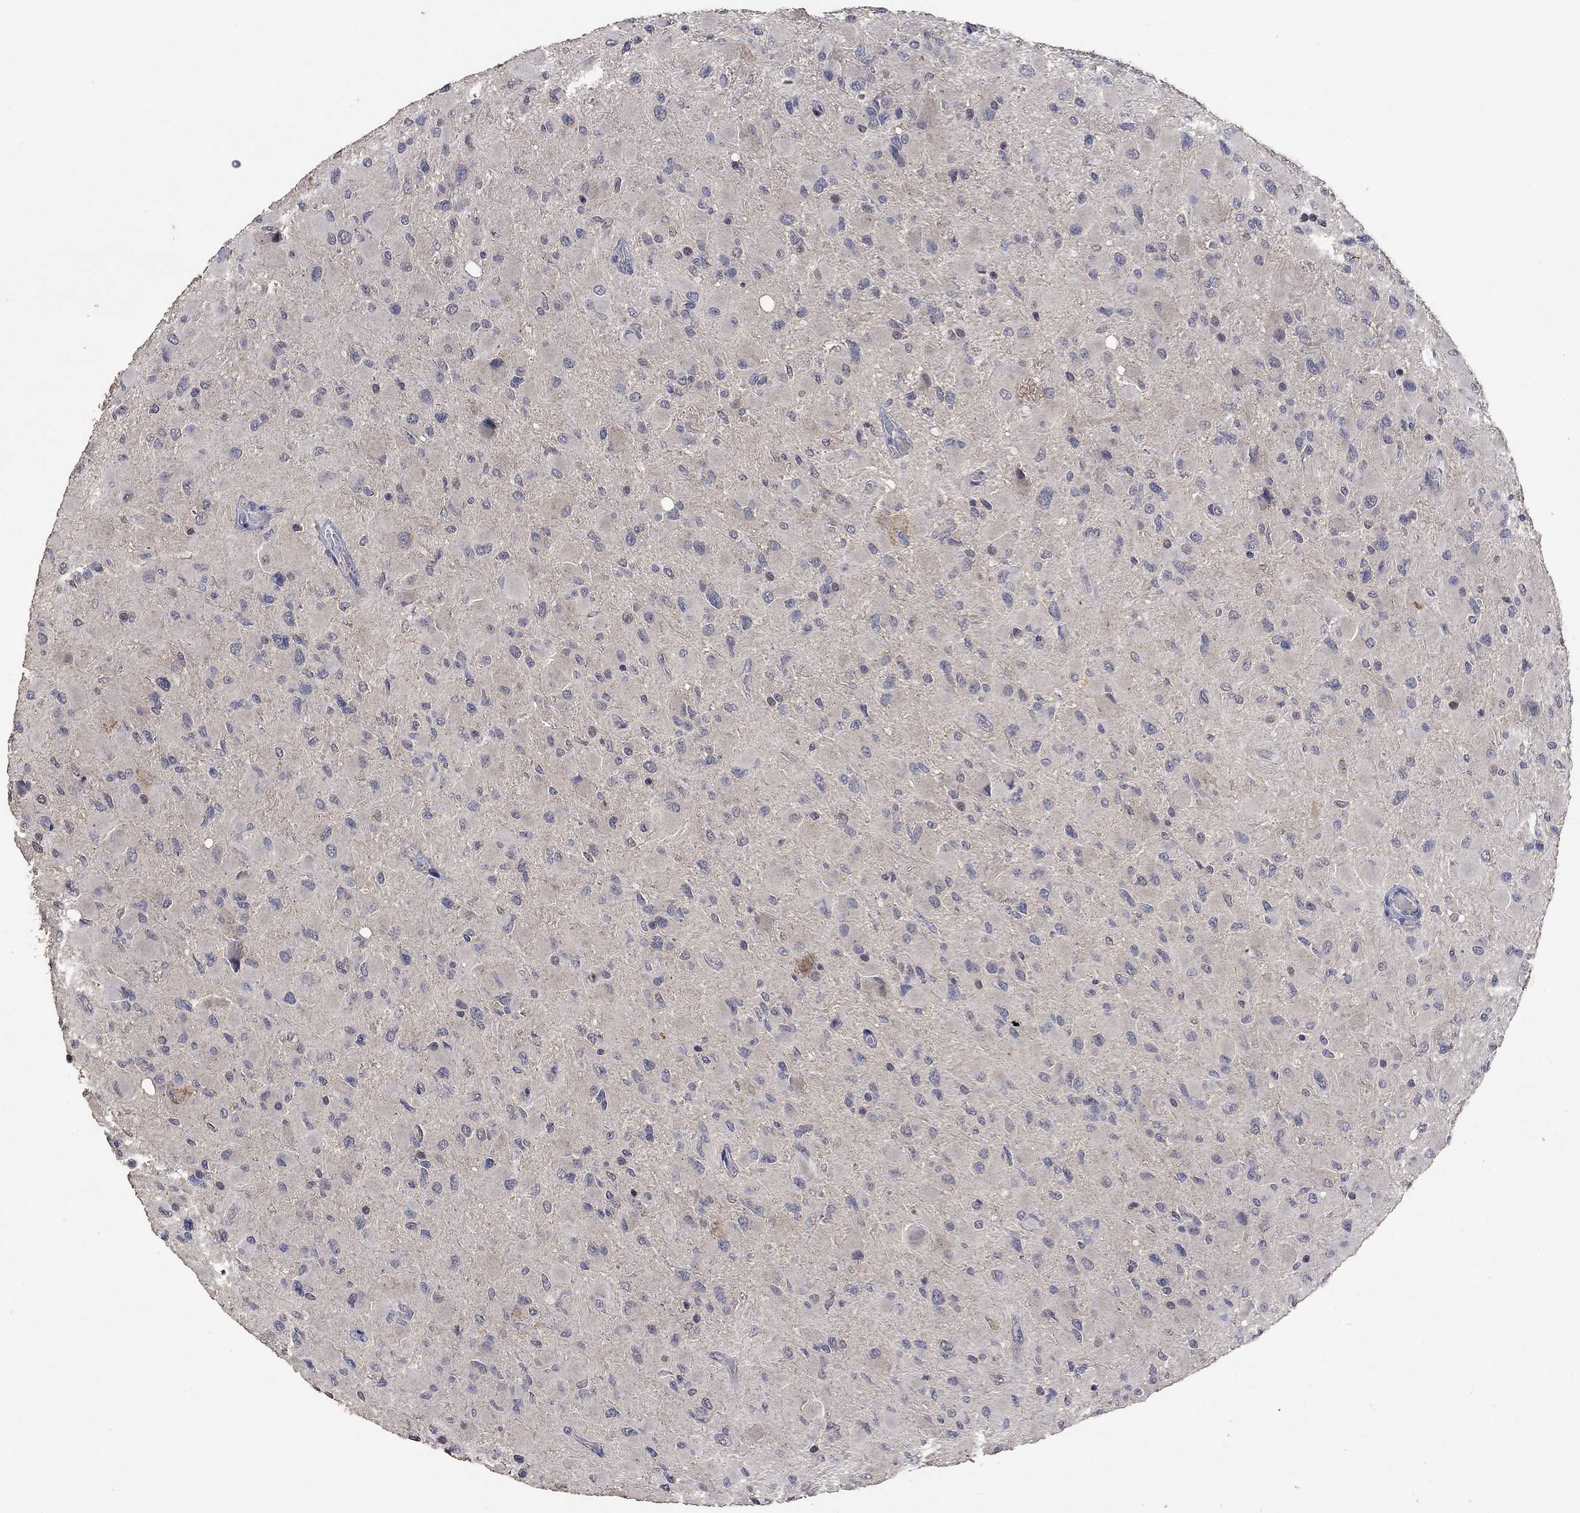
{"staining": {"intensity": "negative", "quantity": "none", "location": "none"}, "tissue": "glioma", "cell_type": "Tumor cells", "image_type": "cancer", "snomed": [{"axis": "morphology", "description": "Glioma, malignant, High grade"}, {"axis": "topography", "description": "Cerebral cortex"}], "caption": "A high-resolution photomicrograph shows IHC staining of glioma, which shows no significant staining in tumor cells.", "gene": "PTPN20", "patient": {"sex": "female", "age": 36}}